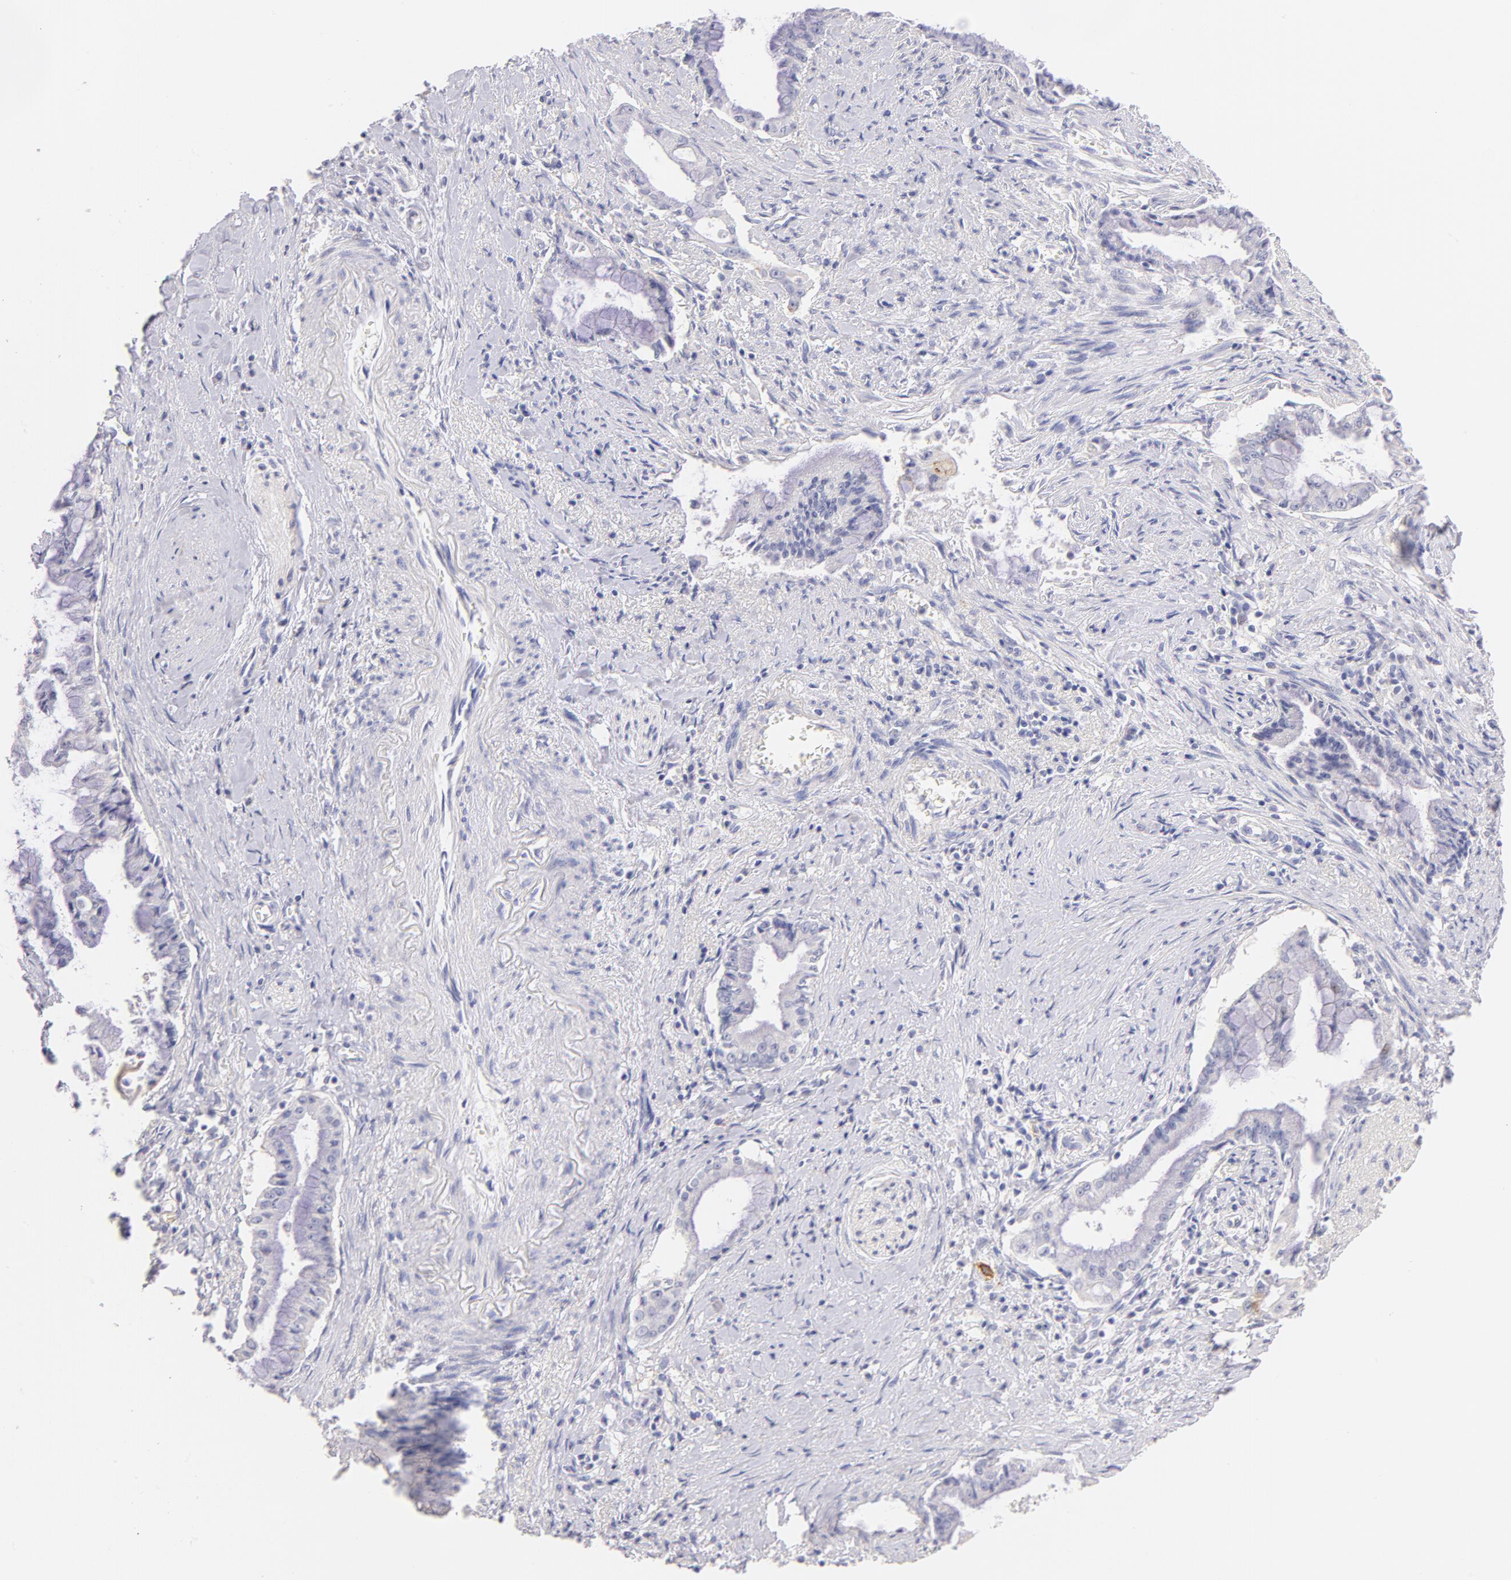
{"staining": {"intensity": "negative", "quantity": "none", "location": "none"}, "tissue": "pancreatic cancer", "cell_type": "Tumor cells", "image_type": "cancer", "snomed": [{"axis": "morphology", "description": "Adenocarcinoma, NOS"}, {"axis": "topography", "description": "Pancreas"}], "caption": "DAB immunohistochemical staining of pancreatic cancer reveals no significant expression in tumor cells.", "gene": "CD44", "patient": {"sex": "male", "age": 59}}